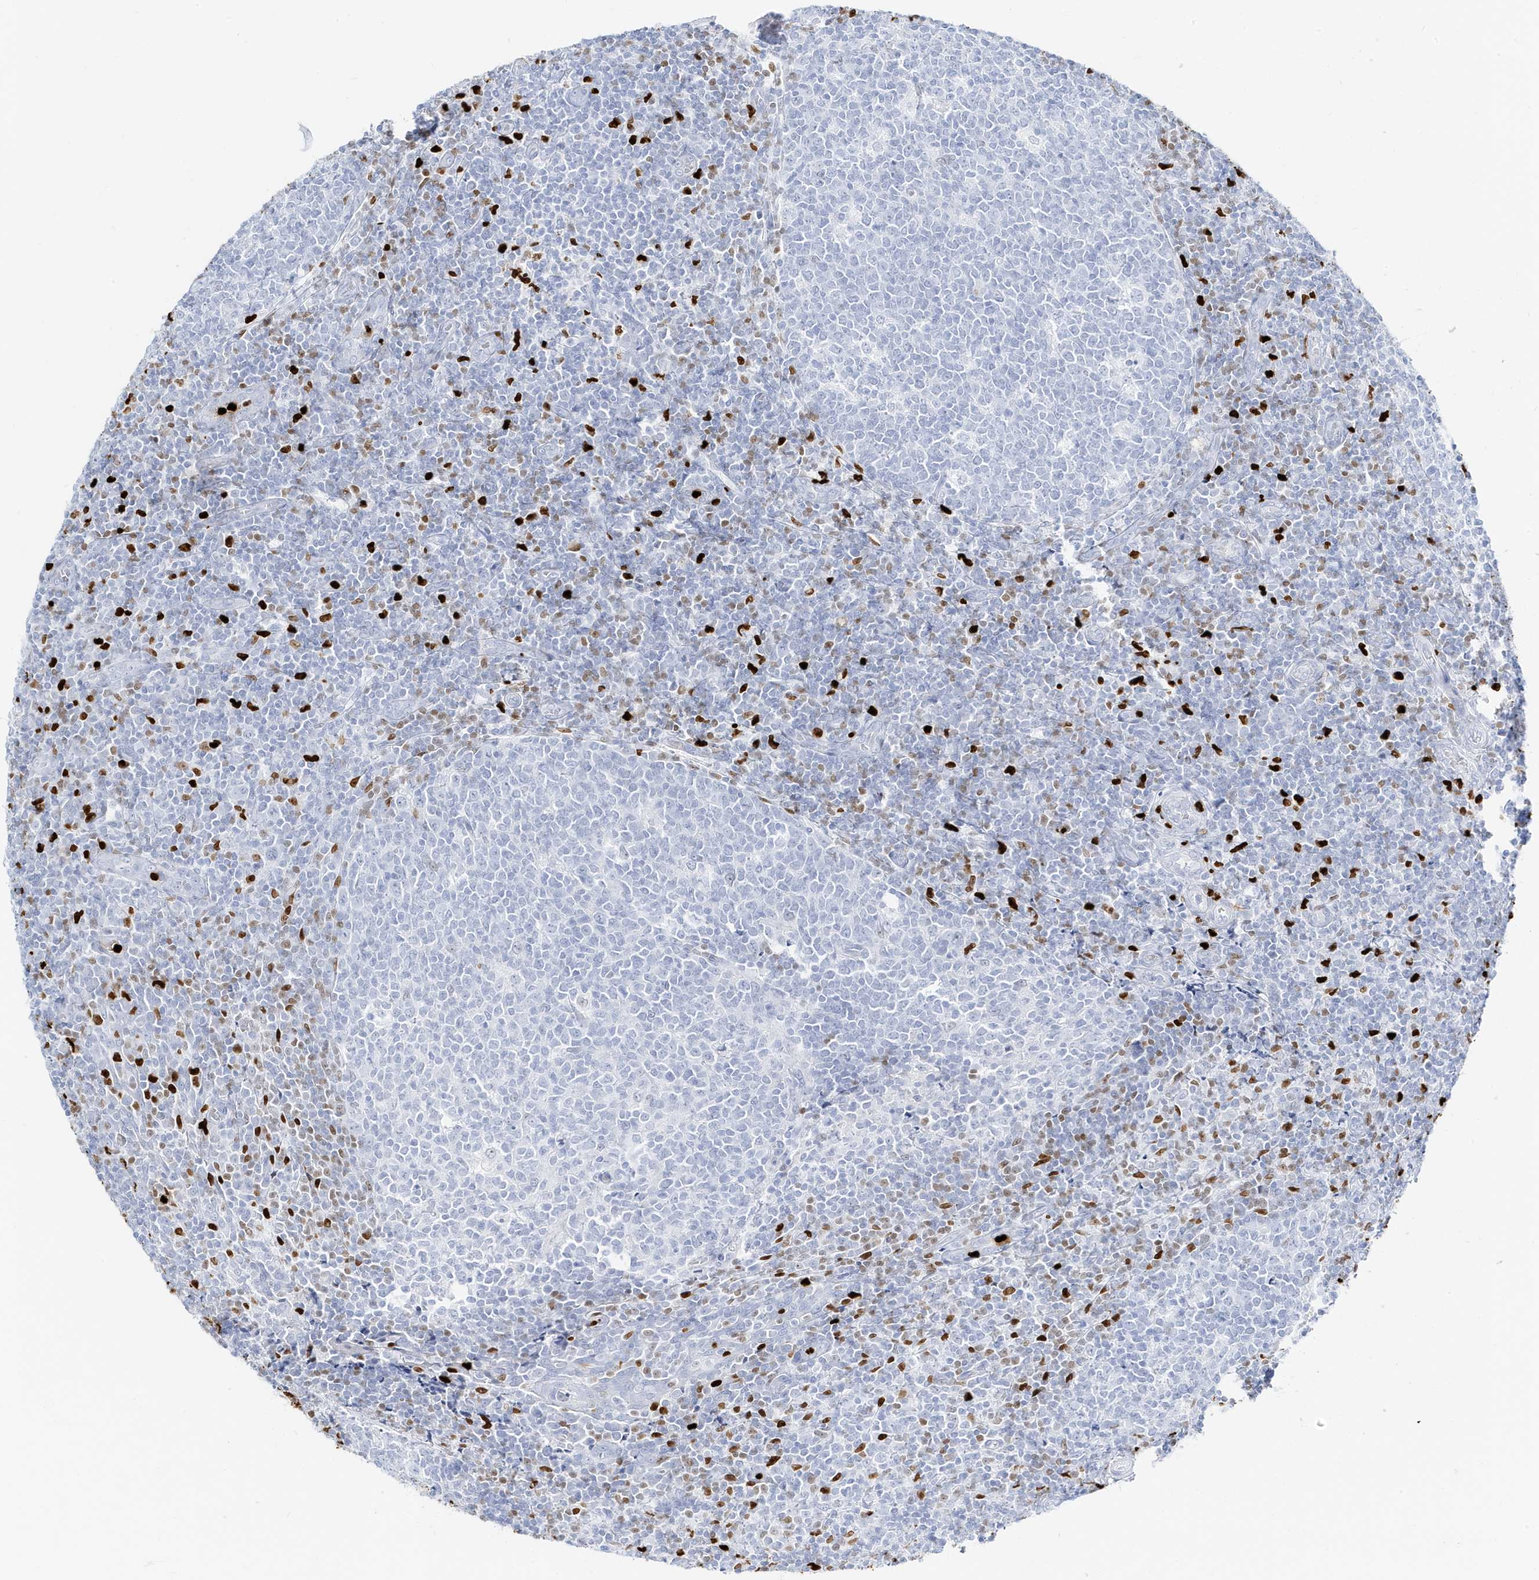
{"staining": {"intensity": "negative", "quantity": "none", "location": "none"}, "tissue": "tonsil", "cell_type": "Germinal center cells", "image_type": "normal", "snomed": [{"axis": "morphology", "description": "Normal tissue, NOS"}, {"axis": "topography", "description": "Tonsil"}], "caption": "Immunohistochemistry micrograph of normal tonsil: human tonsil stained with DAB (3,3'-diaminobenzidine) exhibits no significant protein expression in germinal center cells. Brightfield microscopy of immunohistochemistry stained with DAB (3,3'-diaminobenzidine) (brown) and hematoxylin (blue), captured at high magnification.", "gene": "MNDA", "patient": {"sex": "female", "age": 19}}